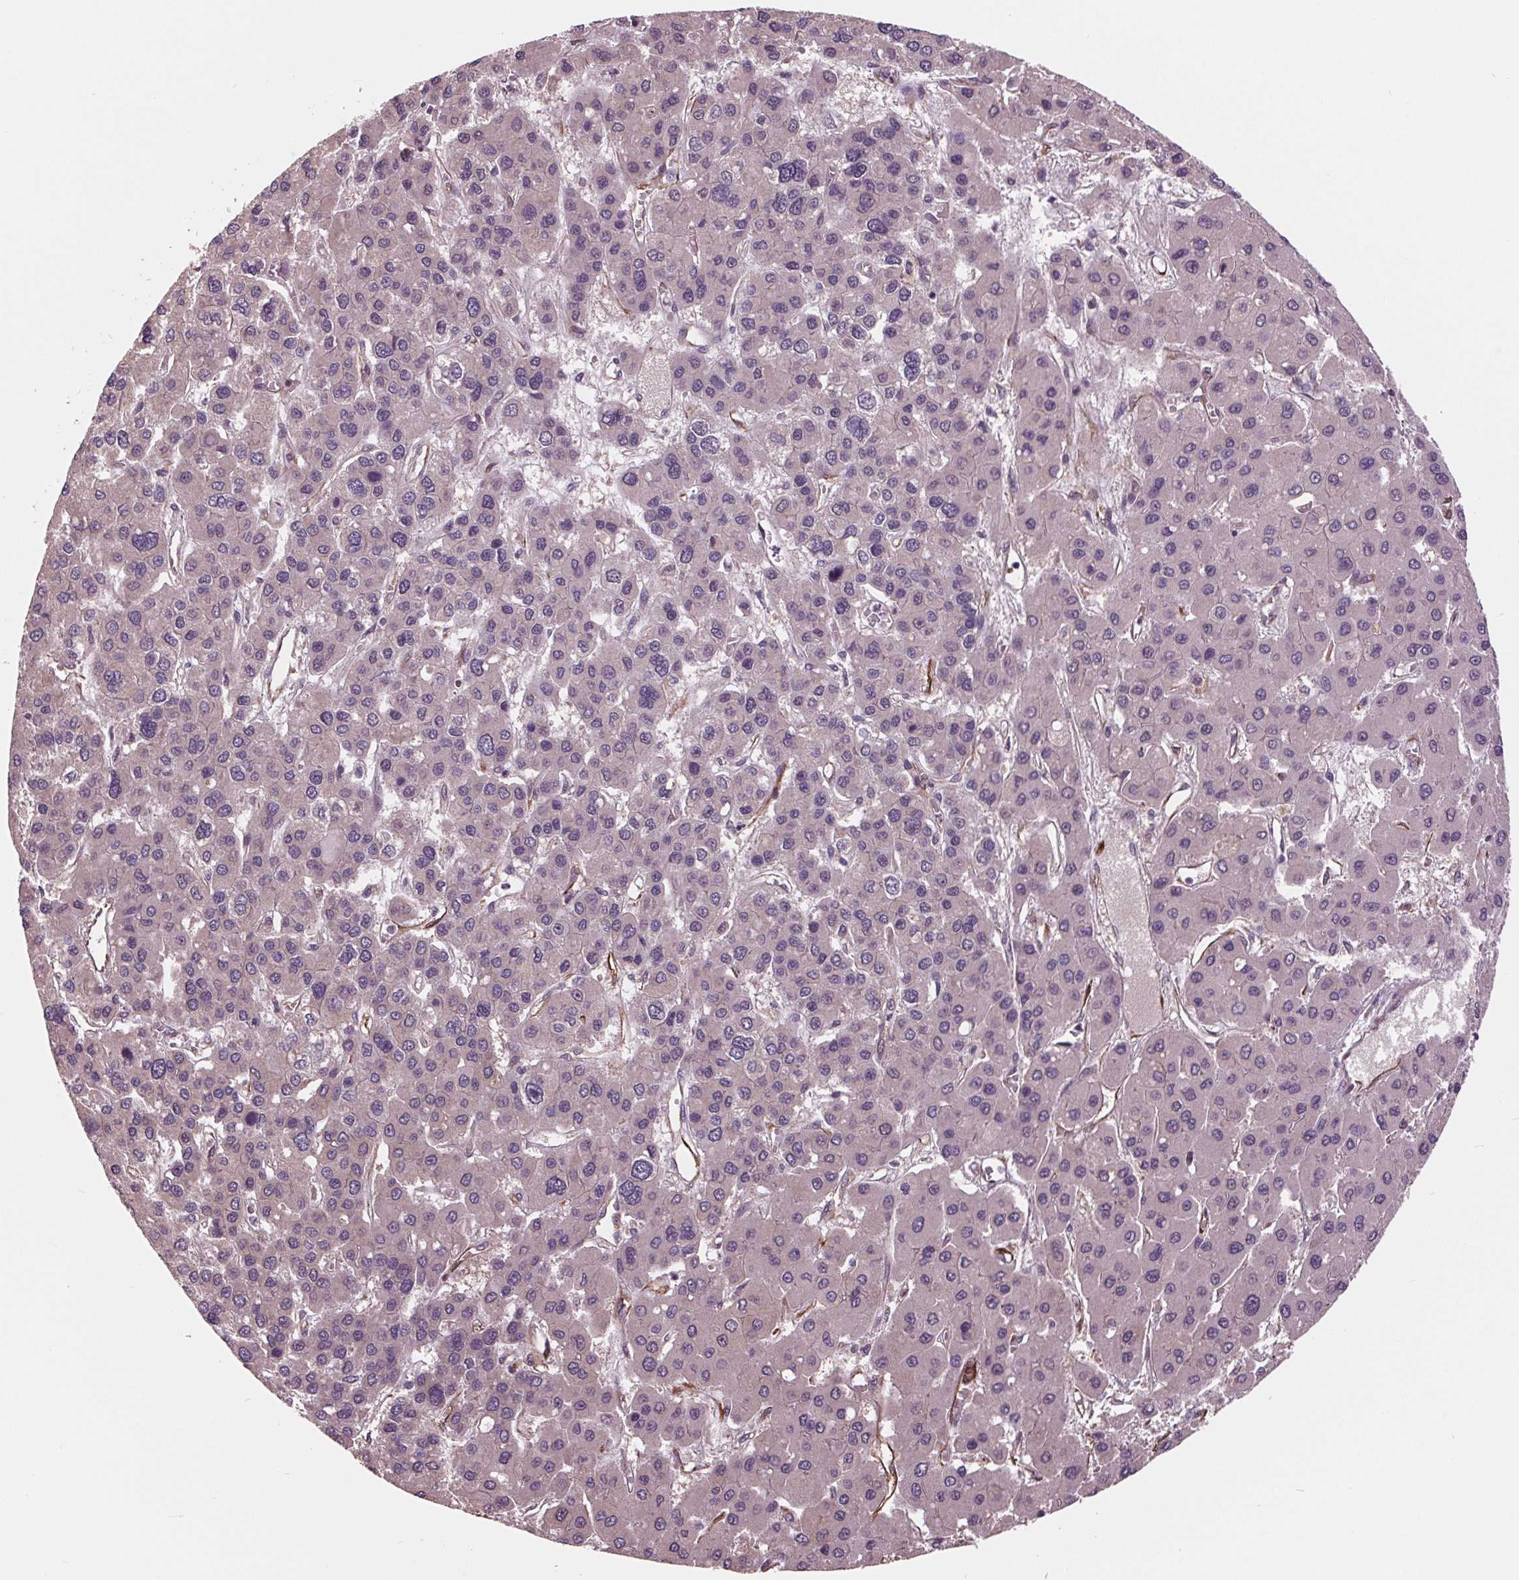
{"staining": {"intensity": "negative", "quantity": "none", "location": "none"}, "tissue": "liver cancer", "cell_type": "Tumor cells", "image_type": "cancer", "snomed": [{"axis": "morphology", "description": "Carcinoma, Hepatocellular, NOS"}, {"axis": "topography", "description": "Liver"}], "caption": "Tumor cells are negative for protein expression in human liver cancer (hepatocellular carcinoma). (DAB immunohistochemistry visualized using brightfield microscopy, high magnification).", "gene": "MAPK8", "patient": {"sex": "female", "age": 41}}